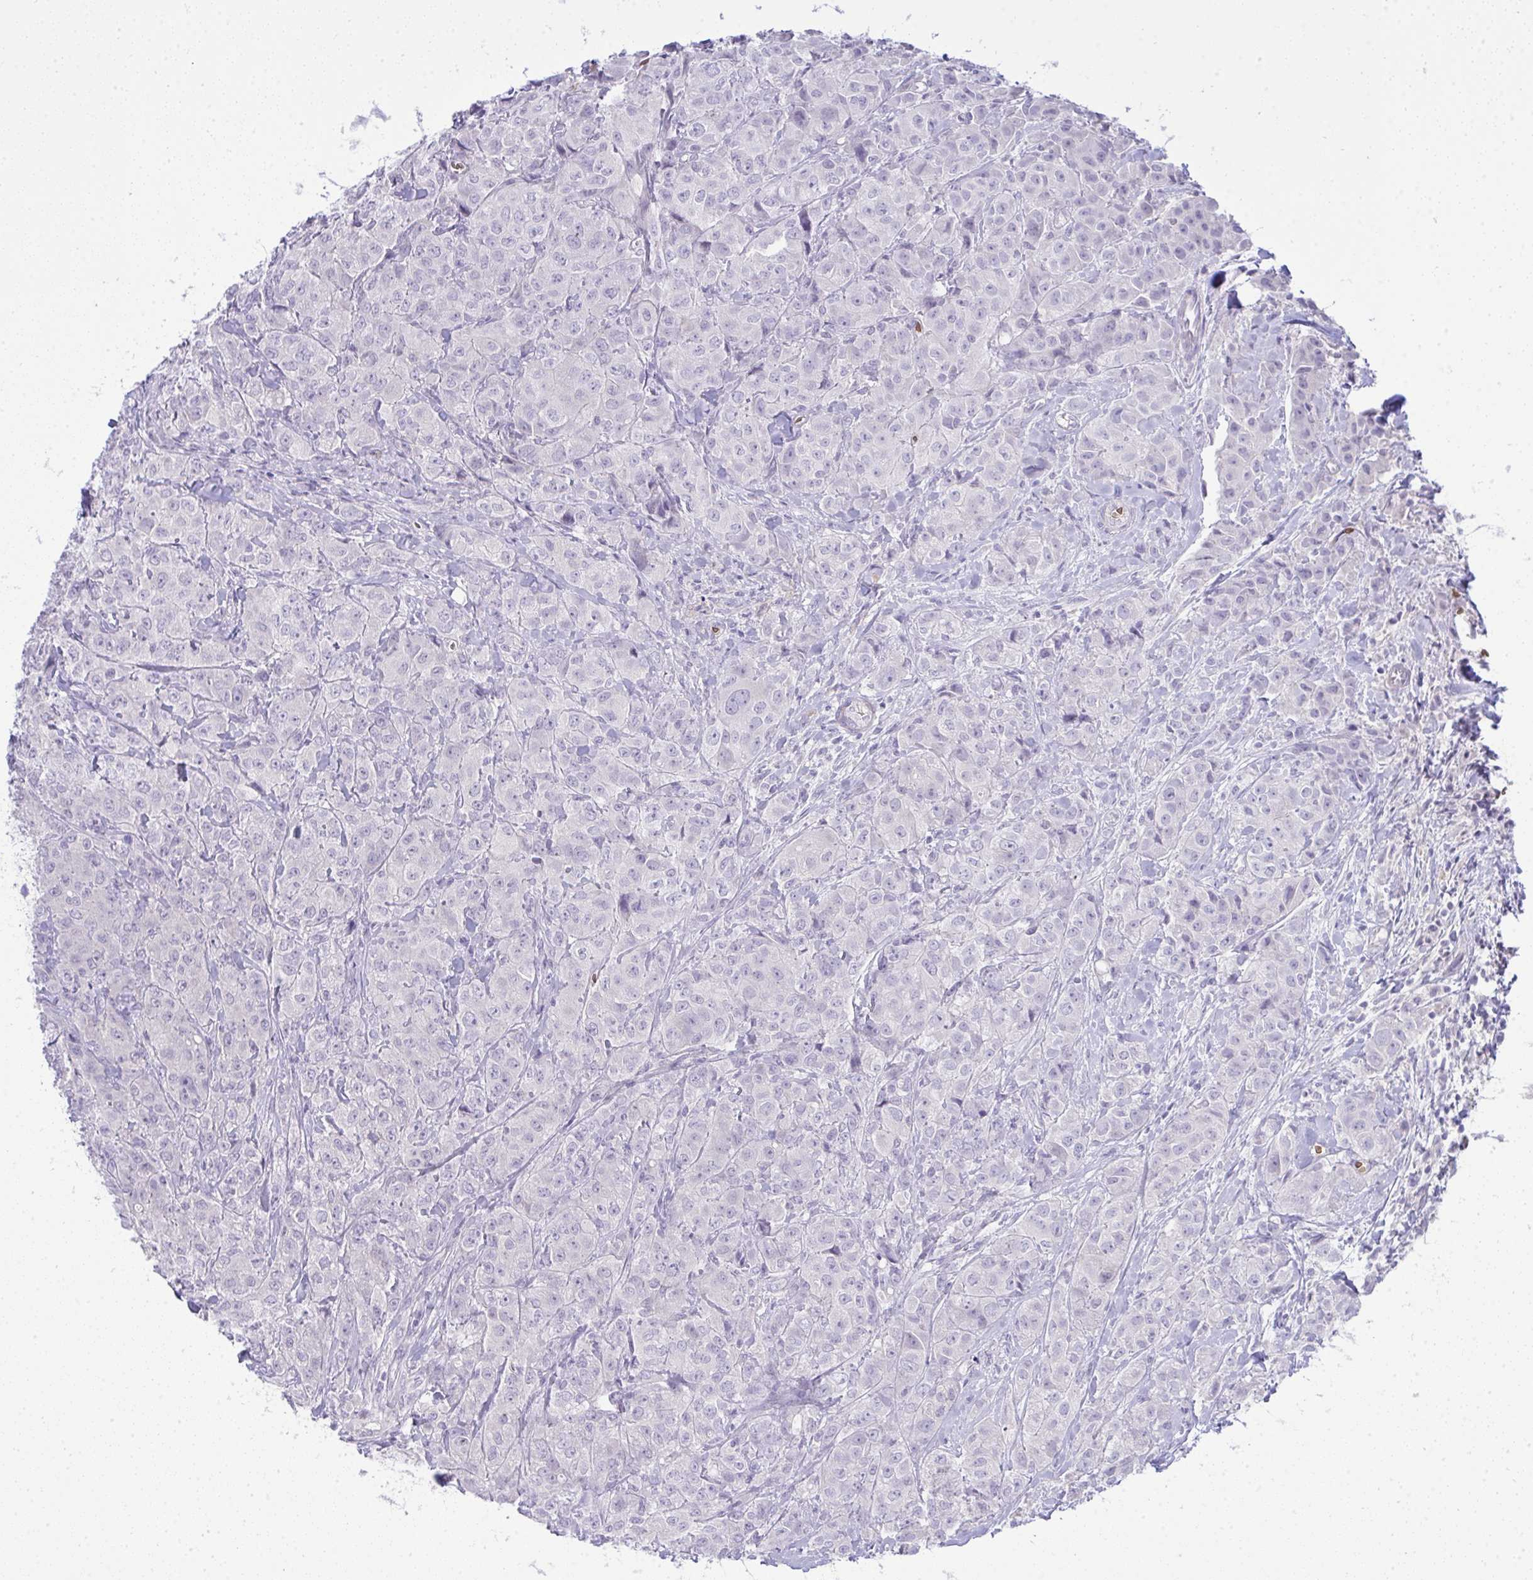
{"staining": {"intensity": "negative", "quantity": "none", "location": "none"}, "tissue": "breast cancer", "cell_type": "Tumor cells", "image_type": "cancer", "snomed": [{"axis": "morphology", "description": "Normal tissue, NOS"}, {"axis": "morphology", "description": "Duct carcinoma"}, {"axis": "topography", "description": "Breast"}], "caption": "This photomicrograph is of breast invasive ductal carcinoma stained with IHC to label a protein in brown with the nuclei are counter-stained blue. There is no positivity in tumor cells.", "gene": "SPTB", "patient": {"sex": "female", "age": 43}}